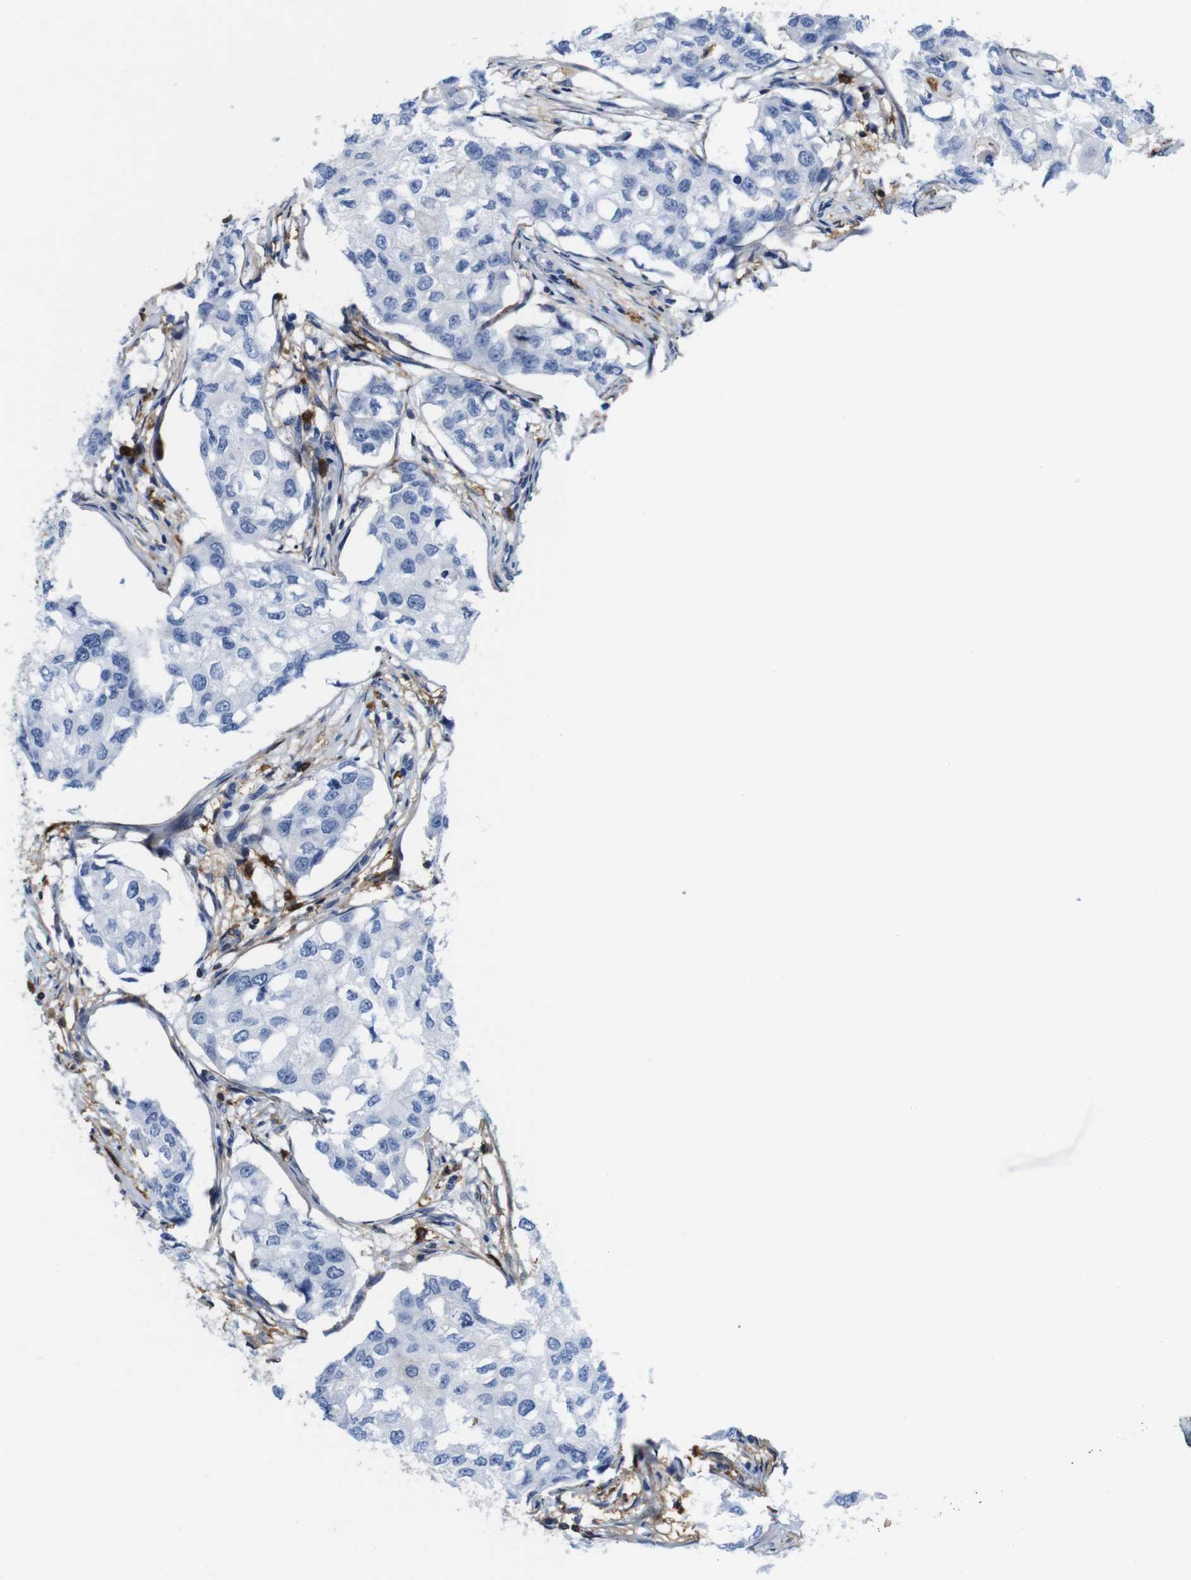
{"staining": {"intensity": "negative", "quantity": "none", "location": "none"}, "tissue": "breast cancer", "cell_type": "Tumor cells", "image_type": "cancer", "snomed": [{"axis": "morphology", "description": "Duct carcinoma"}, {"axis": "topography", "description": "Breast"}], "caption": "The micrograph shows no significant positivity in tumor cells of intraductal carcinoma (breast). (DAB (3,3'-diaminobenzidine) IHC with hematoxylin counter stain).", "gene": "ANXA1", "patient": {"sex": "female", "age": 27}}